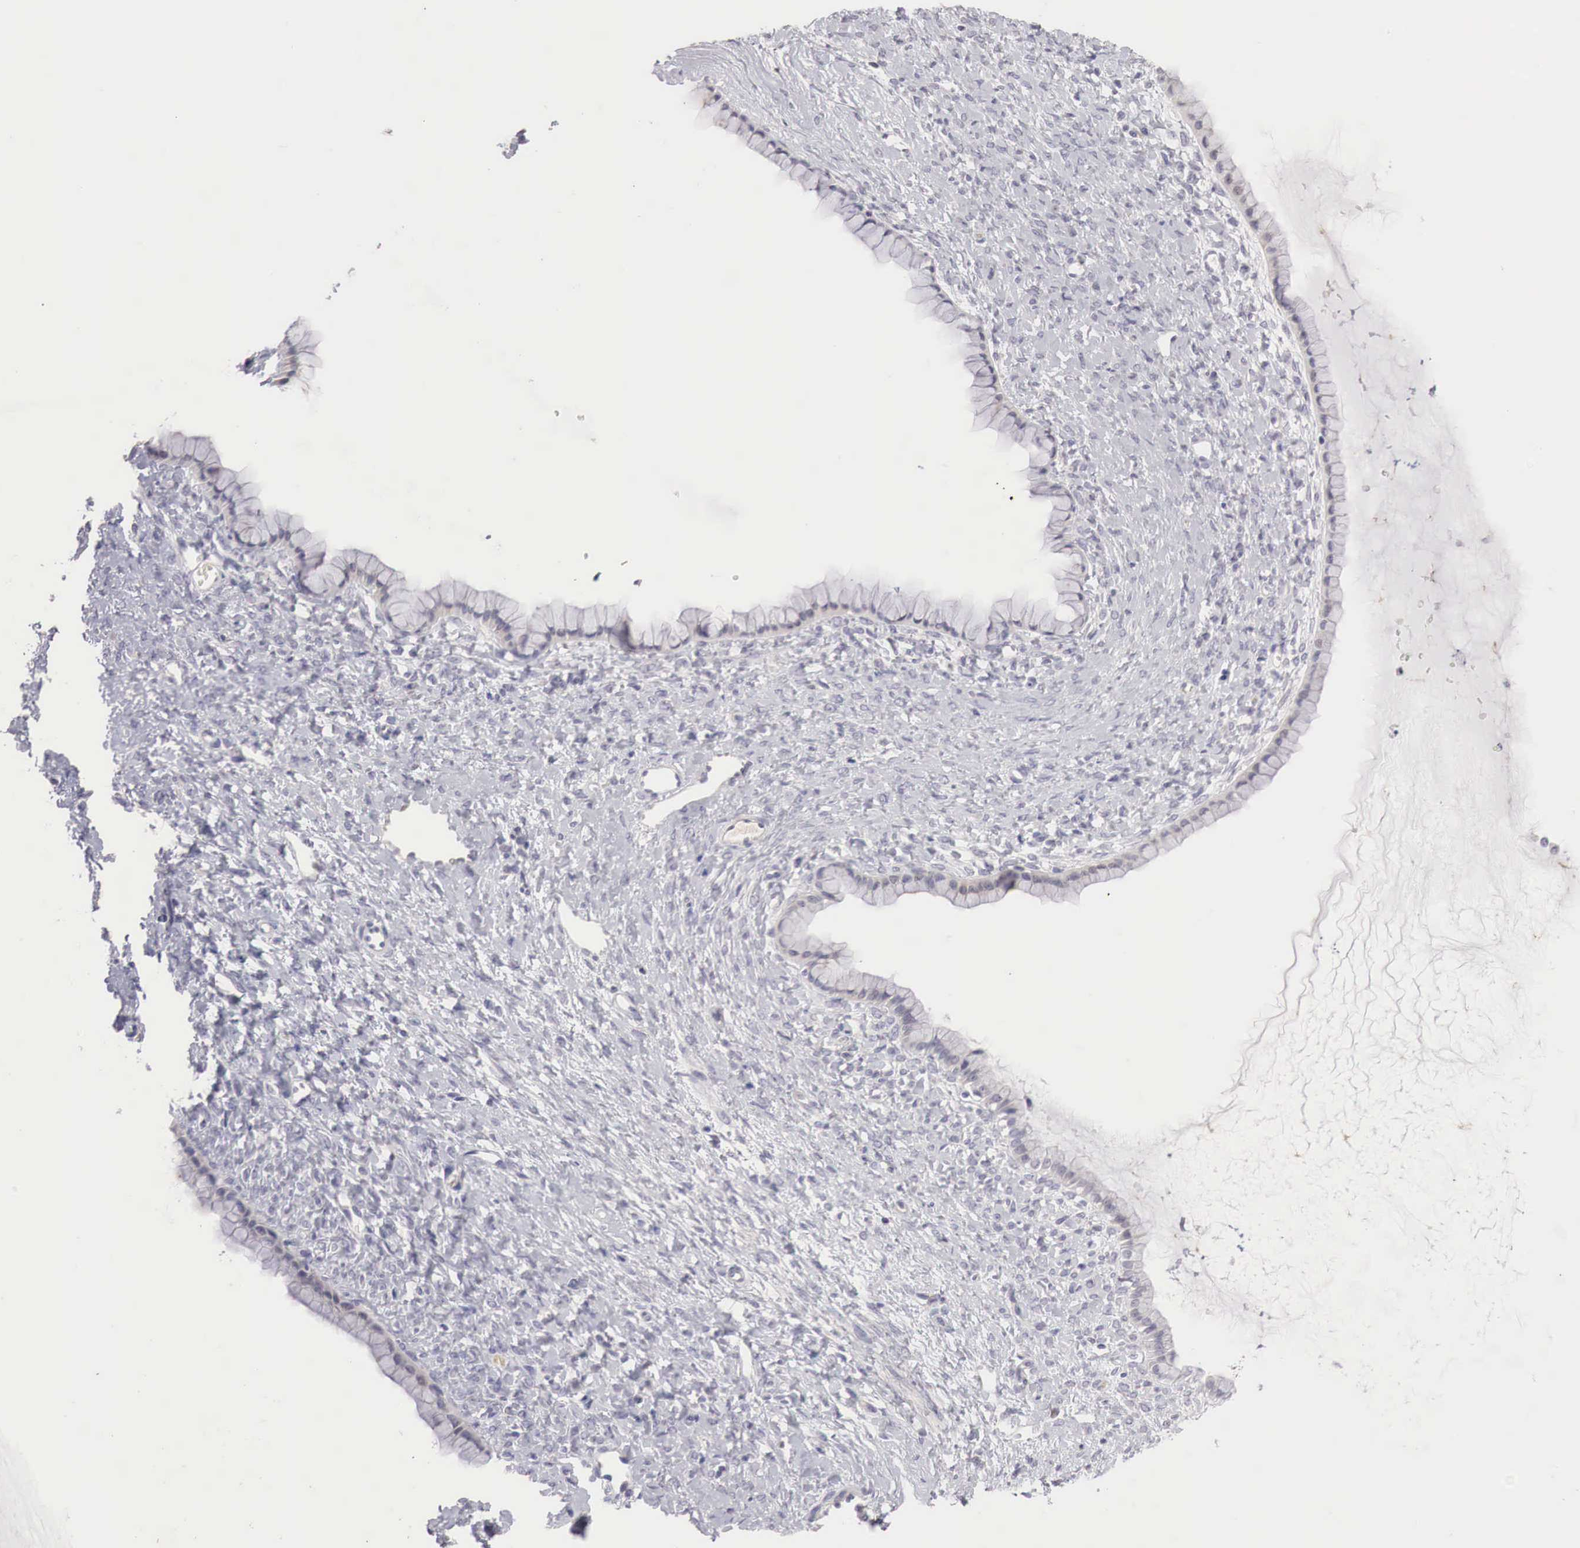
{"staining": {"intensity": "negative", "quantity": "none", "location": "none"}, "tissue": "ovarian cancer", "cell_type": "Tumor cells", "image_type": "cancer", "snomed": [{"axis": "morphology", "description": "Cystadenocarcinoma, mucinous, NOS"}, {"axis": "topography", "description": "Ovary"}], "caption": "Micrograph shows no significant protein positivity in tumor cells of mucinous cystadenocarcinoma (ovarian).", "gene": "GATA1", "patient": {"sex": "female", "age": 25}}